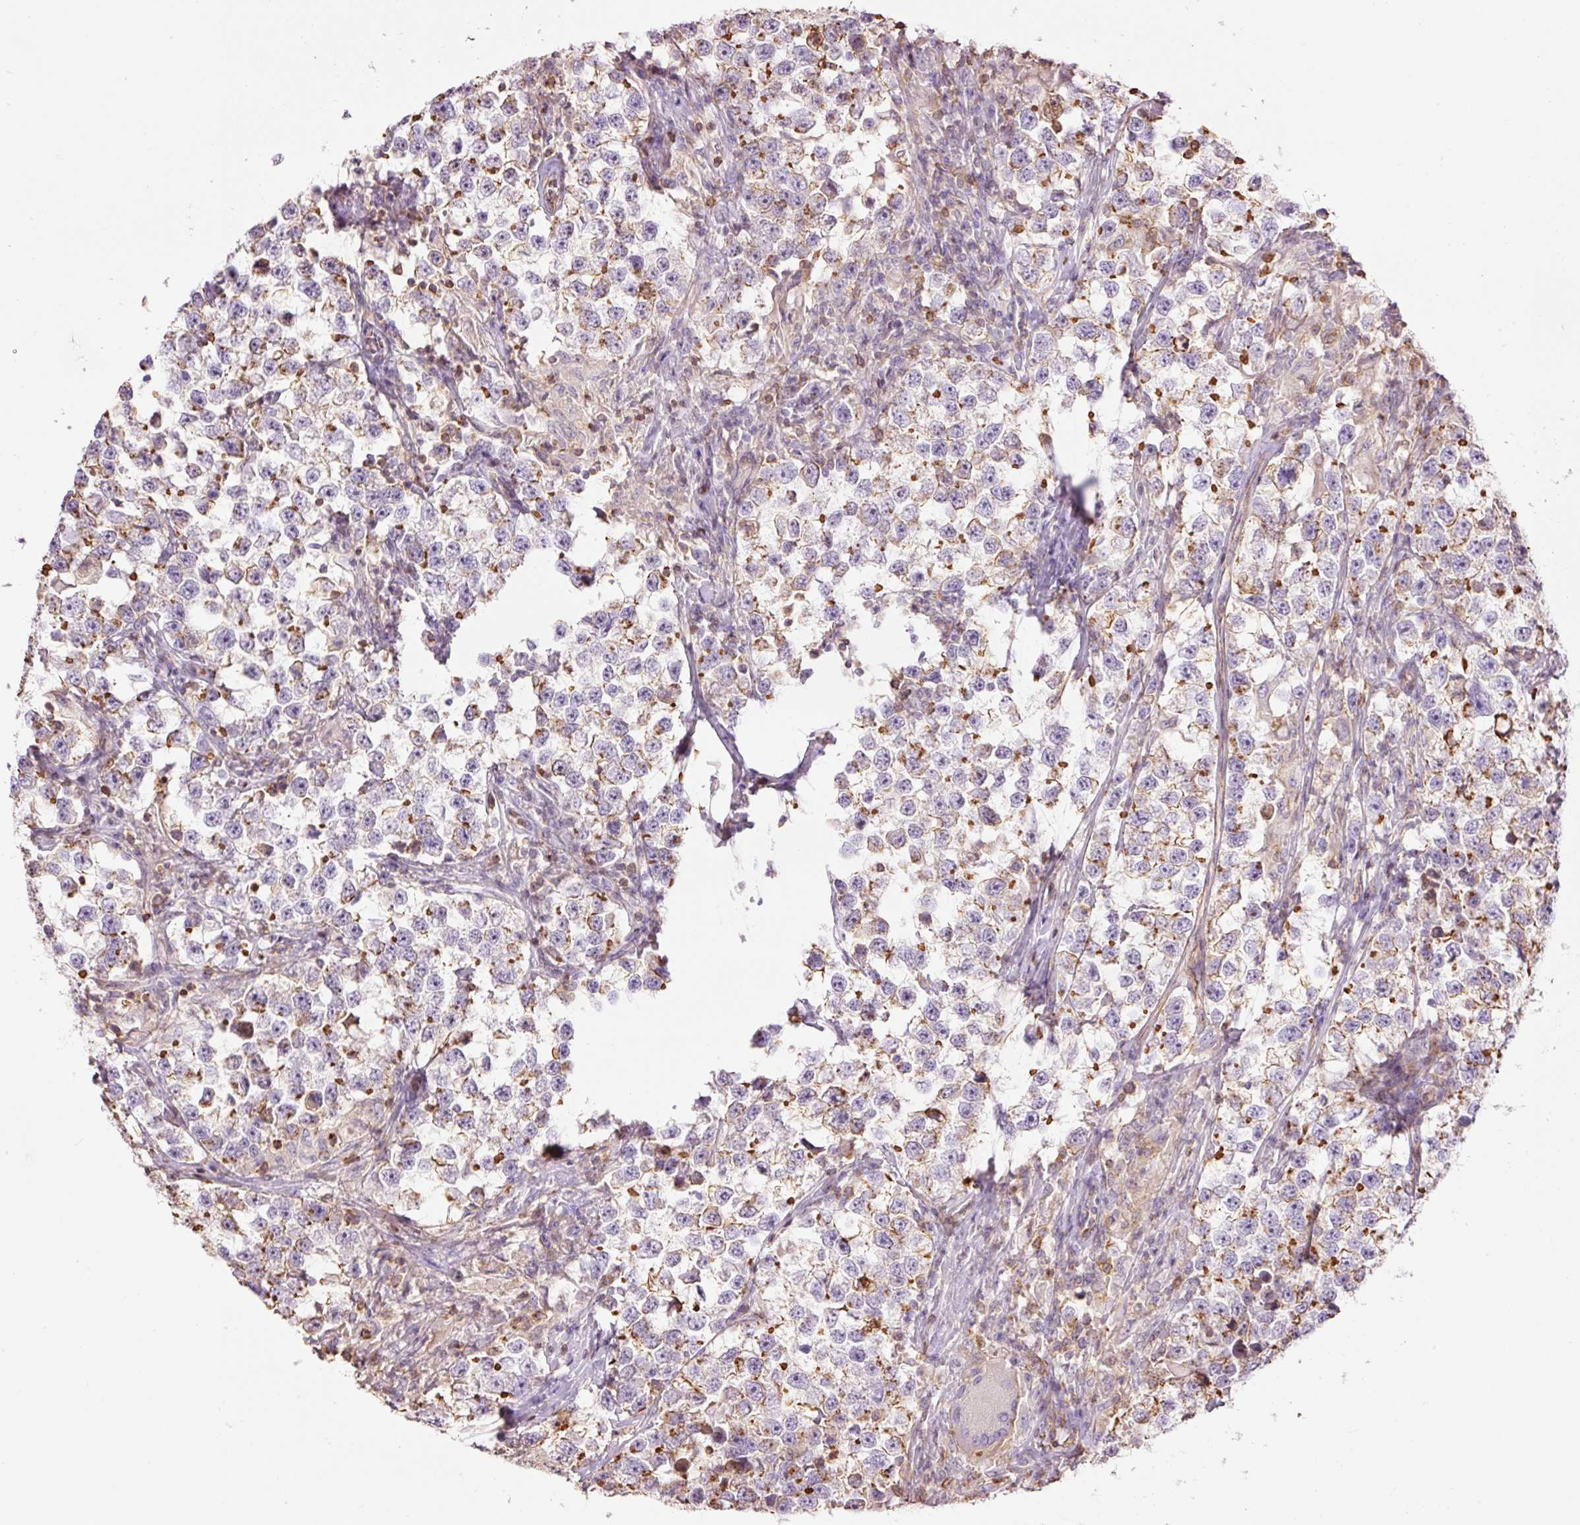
{"staining": {"intensity": "weak", "quantity": "25%-75%", "location": "cytoplasmic/membranous"}, "tissue": "testis cancer", "cell_type": "Tumor cells", "image_type": "cancer", "snomed": [{"axis": "morphology", "description": "Seminoma, NOS"}, {"axis": "topography", "description": "Testis"}], "caption": "The image demonstrates immunohistochemical staining of testis cancer. There is weak cytoplasmic/membranous positivity is seen in about 25%-75% of tumor cells. The staining is performed using DAB brown chromogen to label protein expression. The nuclei are counter-stained blue using hematoxylin.", "gene": "PPP1R1B", "patient": {"sex": "male", "age": 46}}